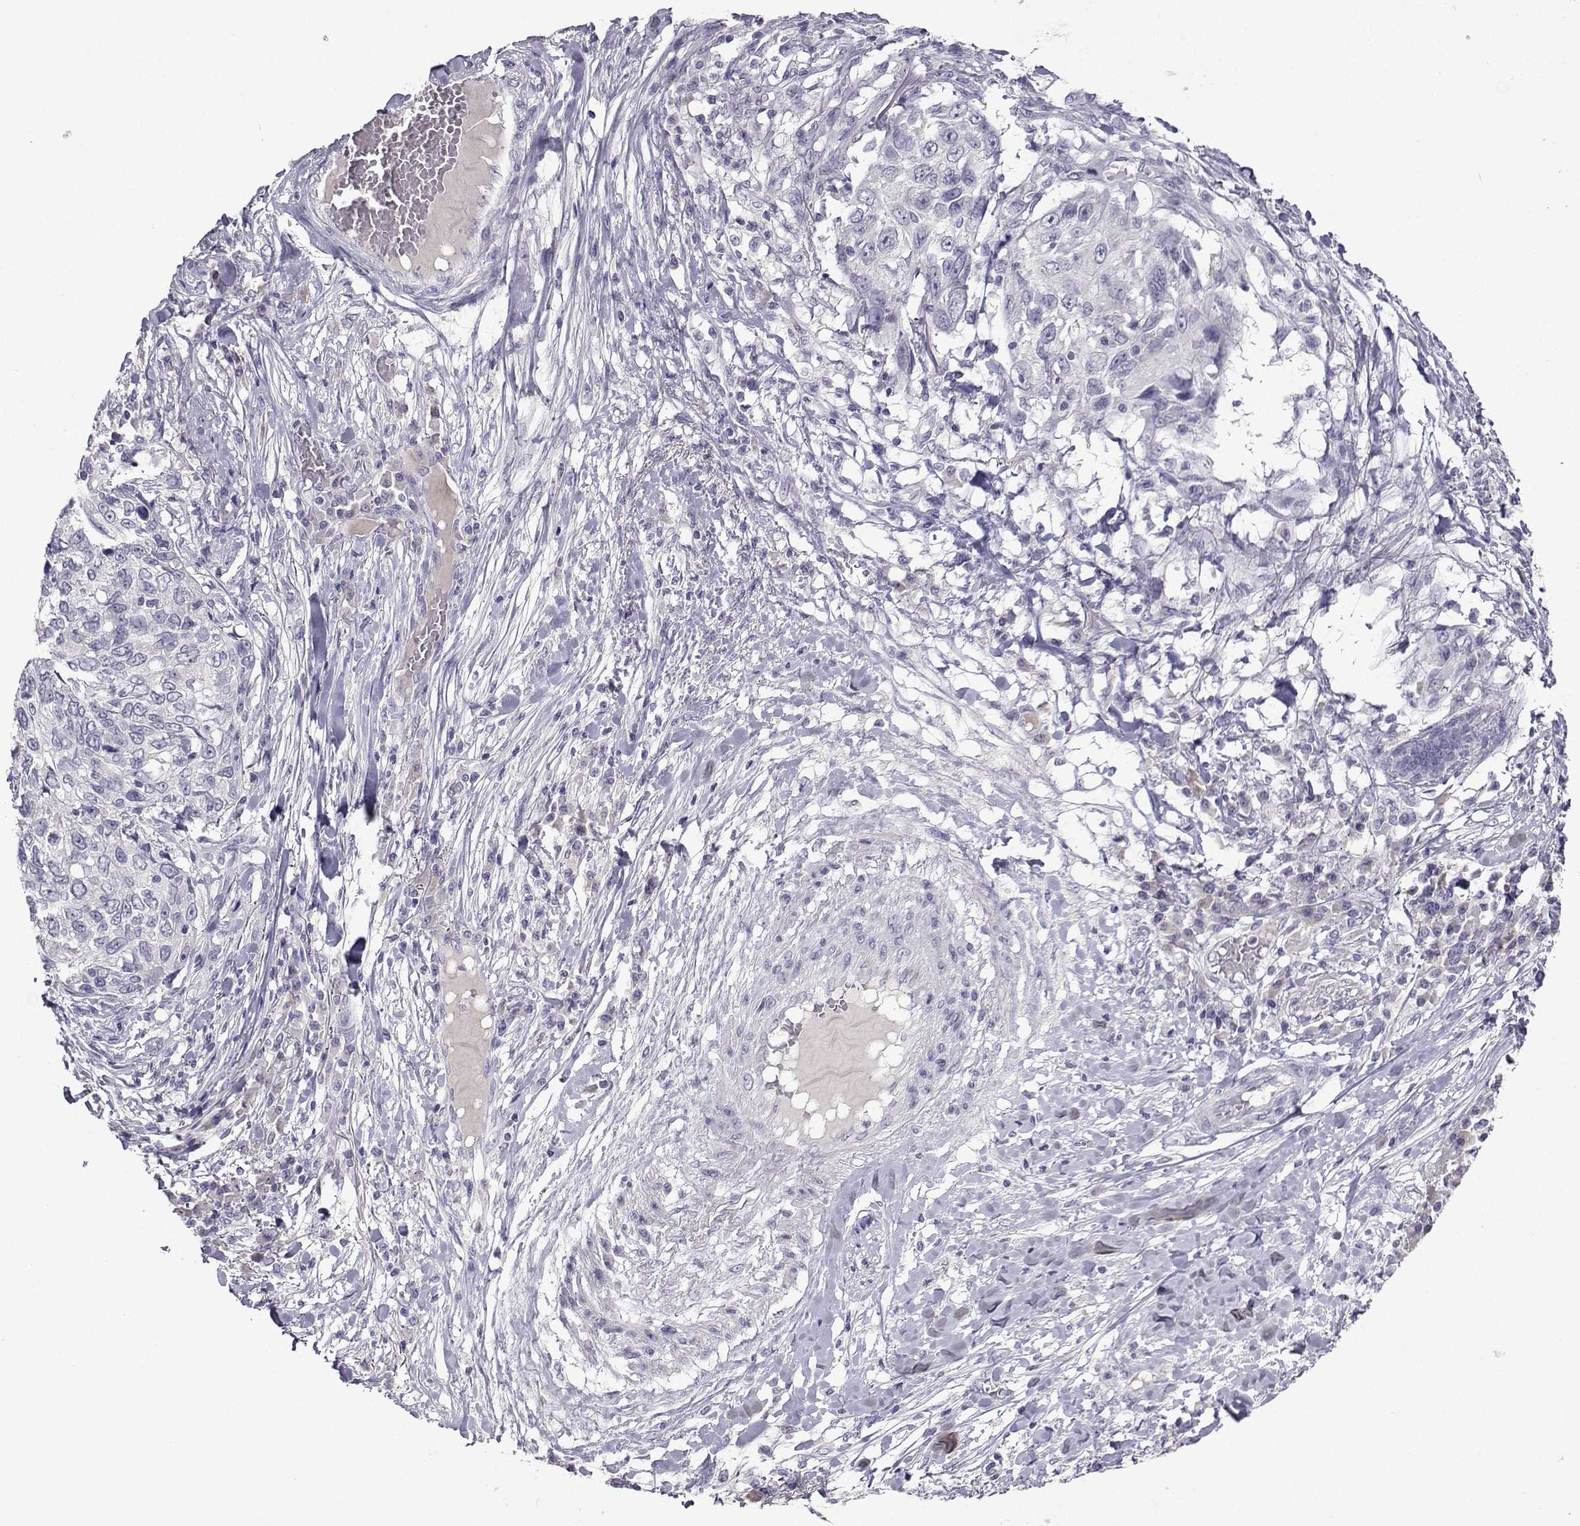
{"staining": {"intensity": "negative", "quantity": "none", "location": "none"}, "tissue": "skin cancer", "cell_type": "Tumor cells", "image_type": "cancer", "snomed": [{"axis": "morphology", "description": "Squamous cell carcinoma, NOS"}, {"axis": "topography", "description": "Skin"}], "caption": "Skin cancer (squamous cell carcinoma) was stained to show a protein in brown. There is no significant expression in tumor cells.", "gene": "CRYBB1", "patient": {"sex": "male", "age": 92}}